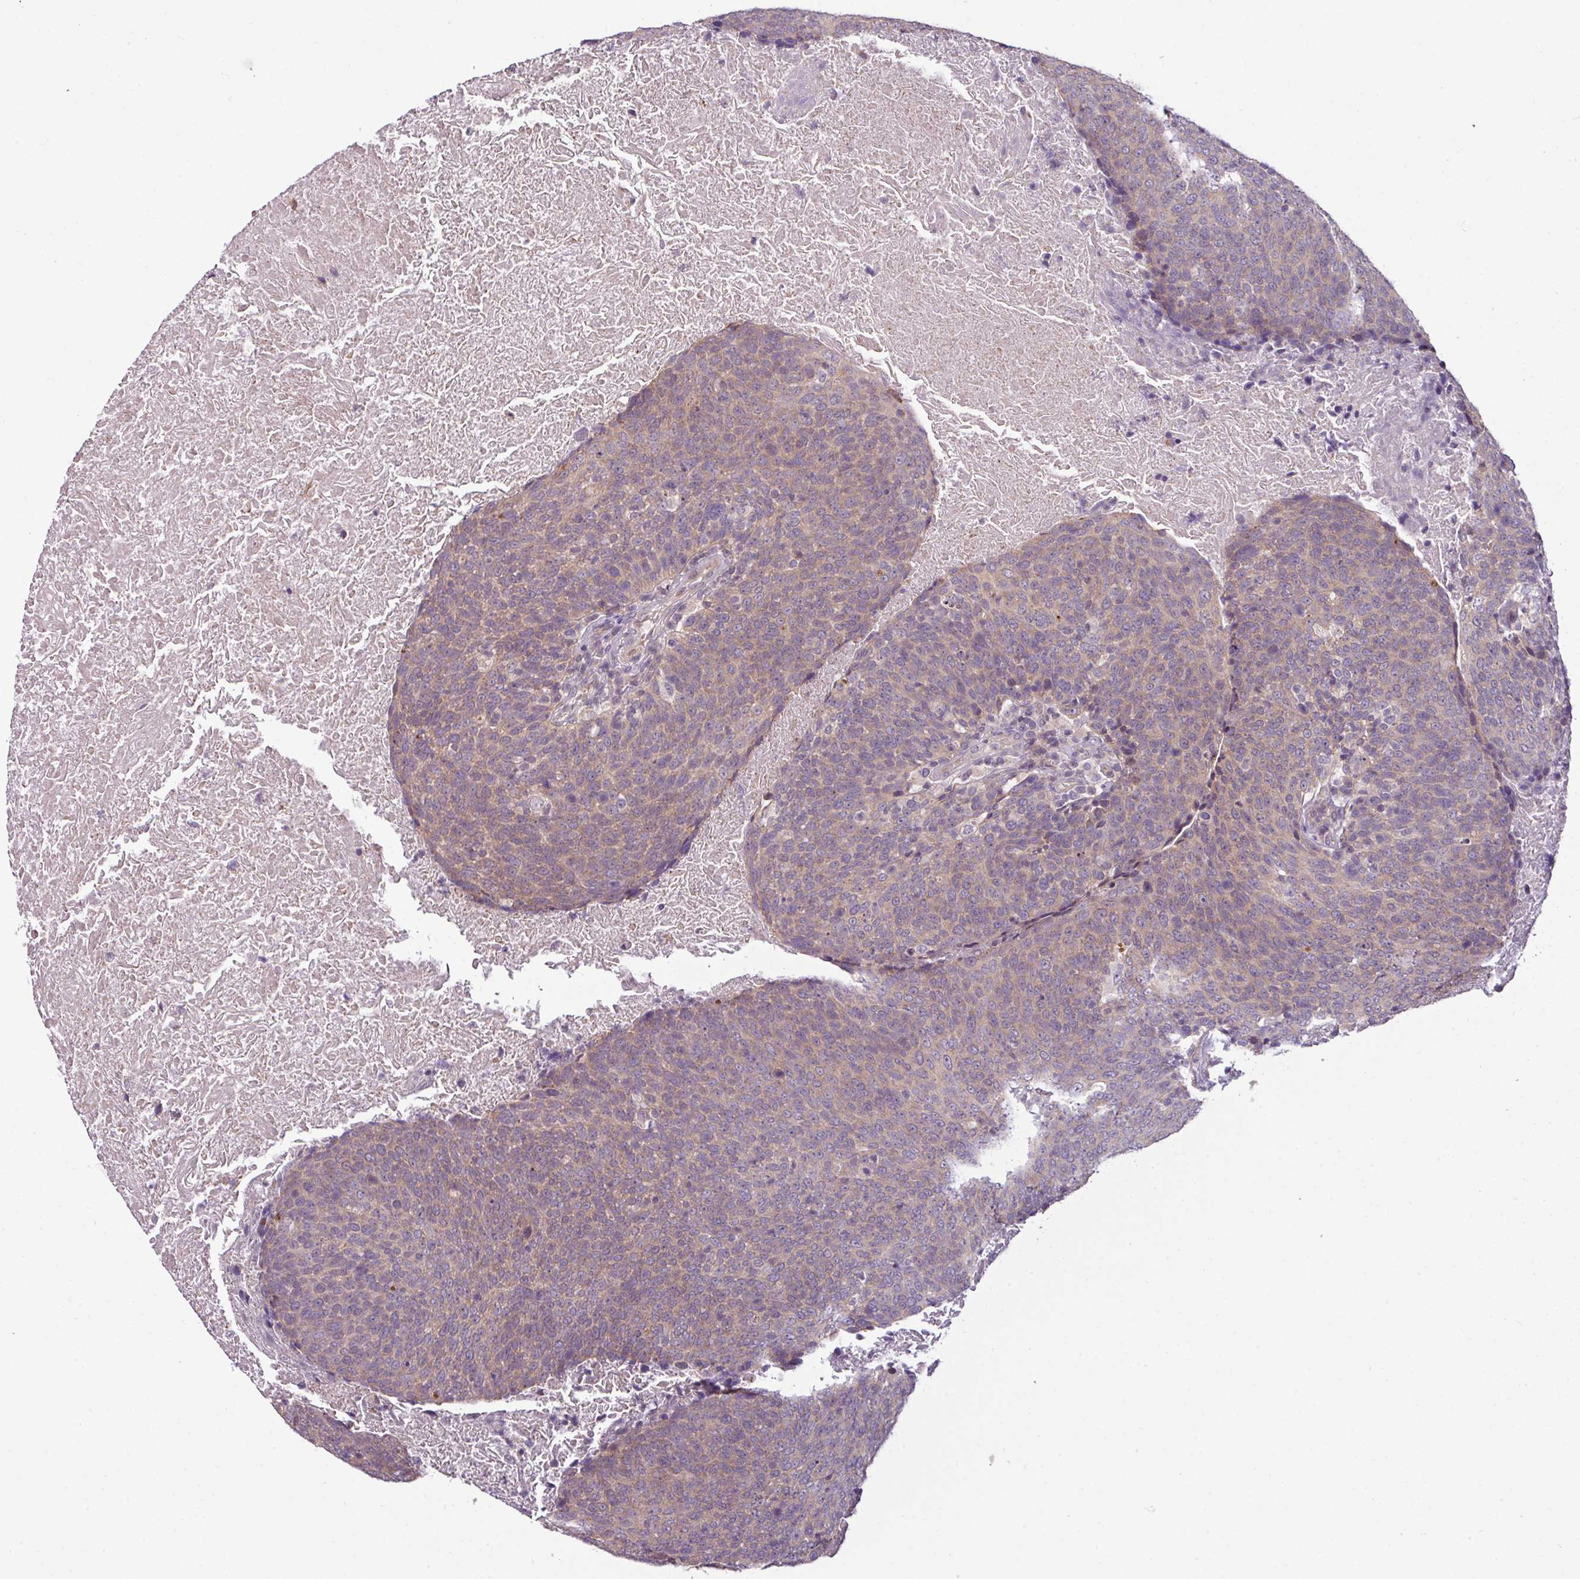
{"staining": {"intensity": "weak", "quantity": ">75%", "location": "cytoplasmic/membranous"}, "tissue": "head and neck cancer", "cell_type": "Tumor cells", "image_type": "cancer", "snomed": [{"axis": "morphology", "description": "Squamous cell carcinoma, NOS"}, {"axis": "morphology", "description": "Squamous cell carcinoma, metastatic, NOS"}, {"axis": "topography", "description": "Lymph node"}, {"axis": "topography", "description": "Head-Neck"}], "caption": "Weak cytoplasmic/membranous staining is appreciated in approximately >75% of tumor cells in squamous cell carcinoma (head and neck).", "gene": "DERPC", "patient": {"sex": "male", "age": 62}}